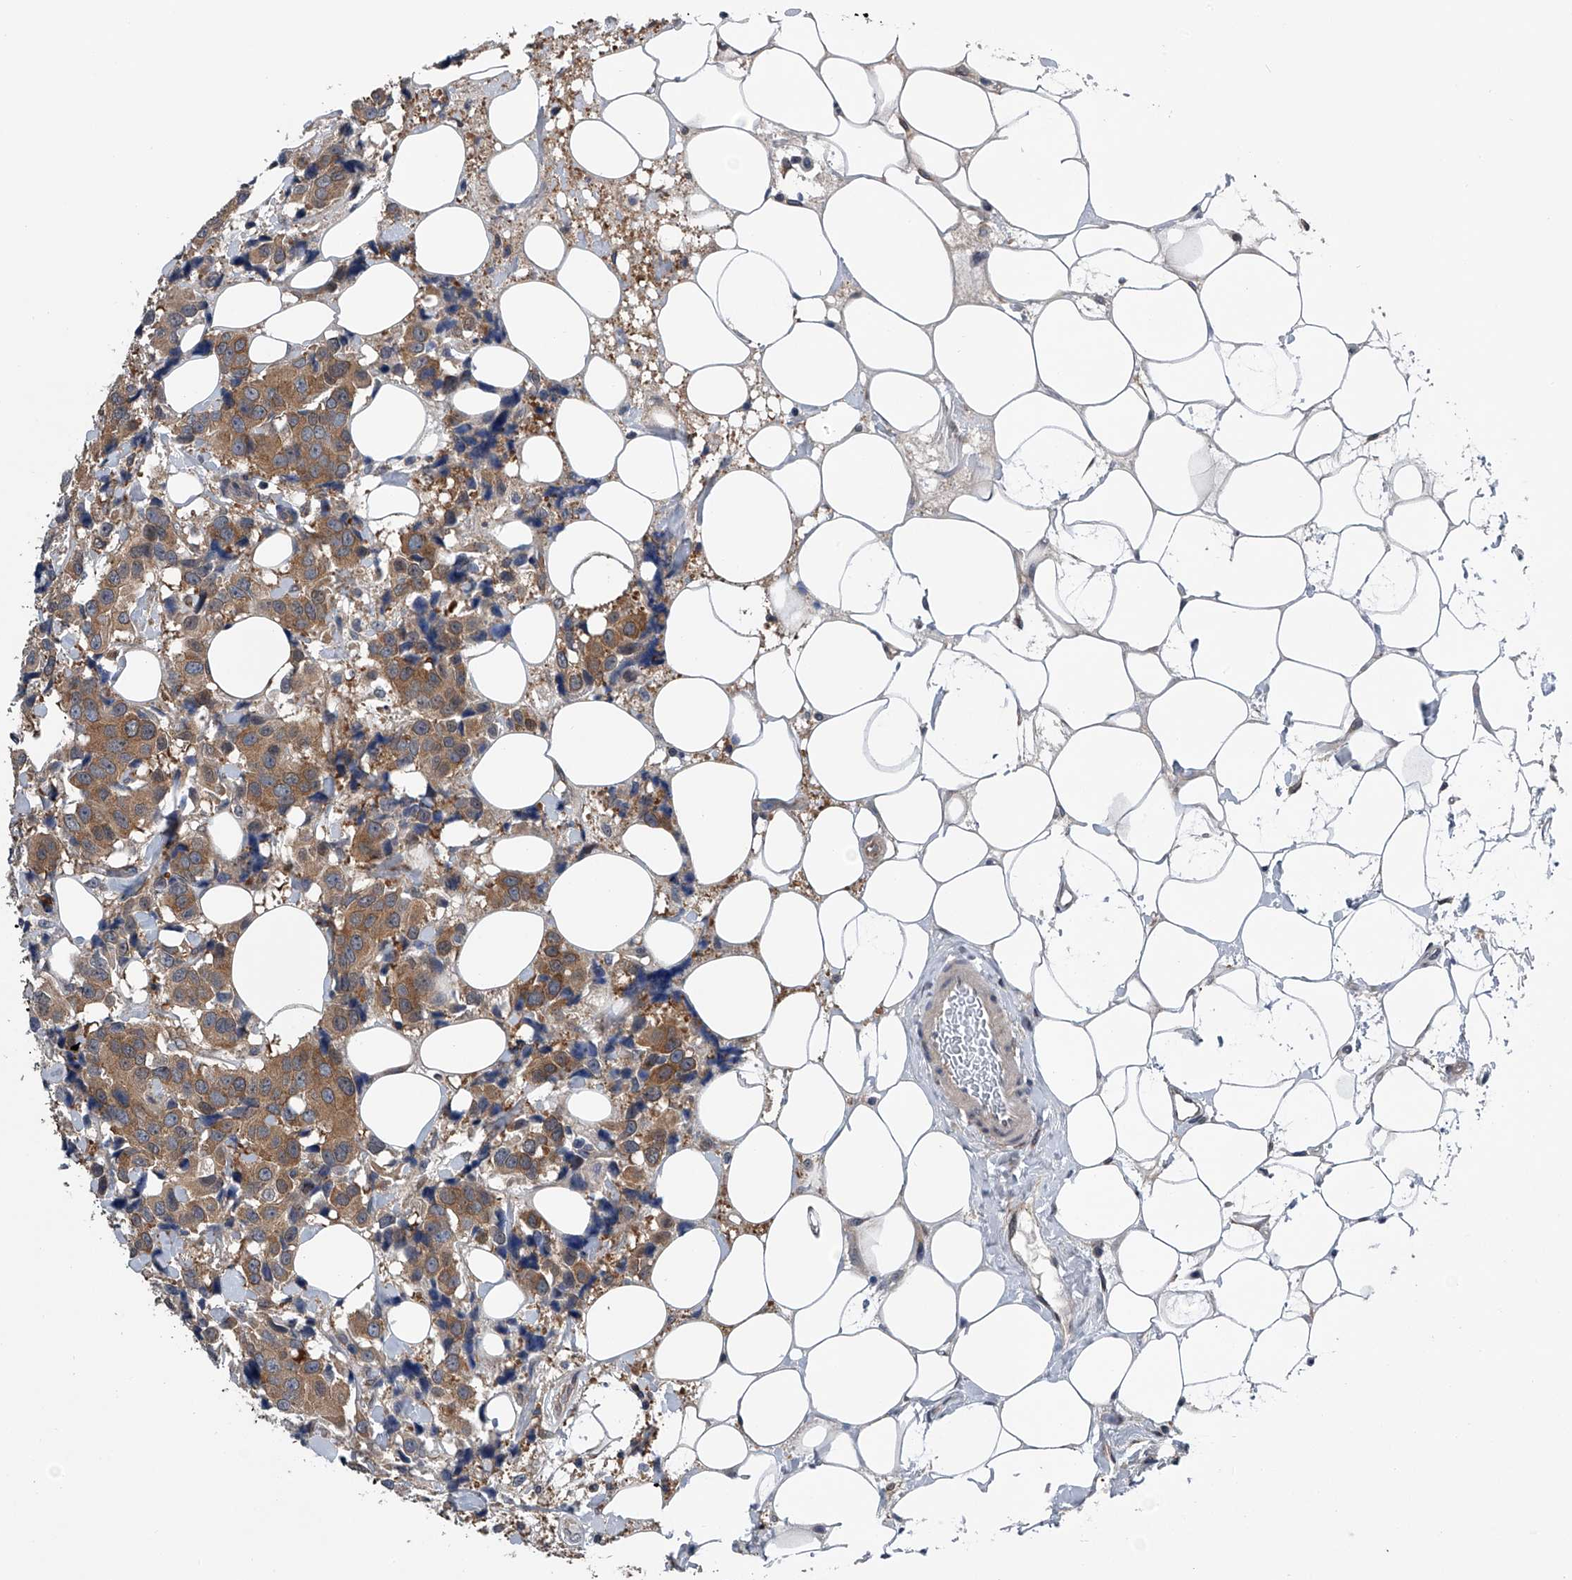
{"staining": {"intensity": "moderate", "quantity": ">75%", "location": "cytoplasmic/membranous"}, "tissue": "breast cancer", "cell_type": "Tumor cells", "image_type": "cancer", "snomed": [{"axis": "morphology", "description": "Normal tissue, NOS"}, {"axis": "morphology", "description": "Duct carcinoma"}, {"axis": "topography", "description": "Breast"}], "caption": "Tumor cells show moderate cytoplasmic/membranous positivity in approximately >75% of cells in breast cancer (invasive ductal carcinoma).", "gene": "PPP2R5D", "patient": {"sex": "female", "age": 39}}